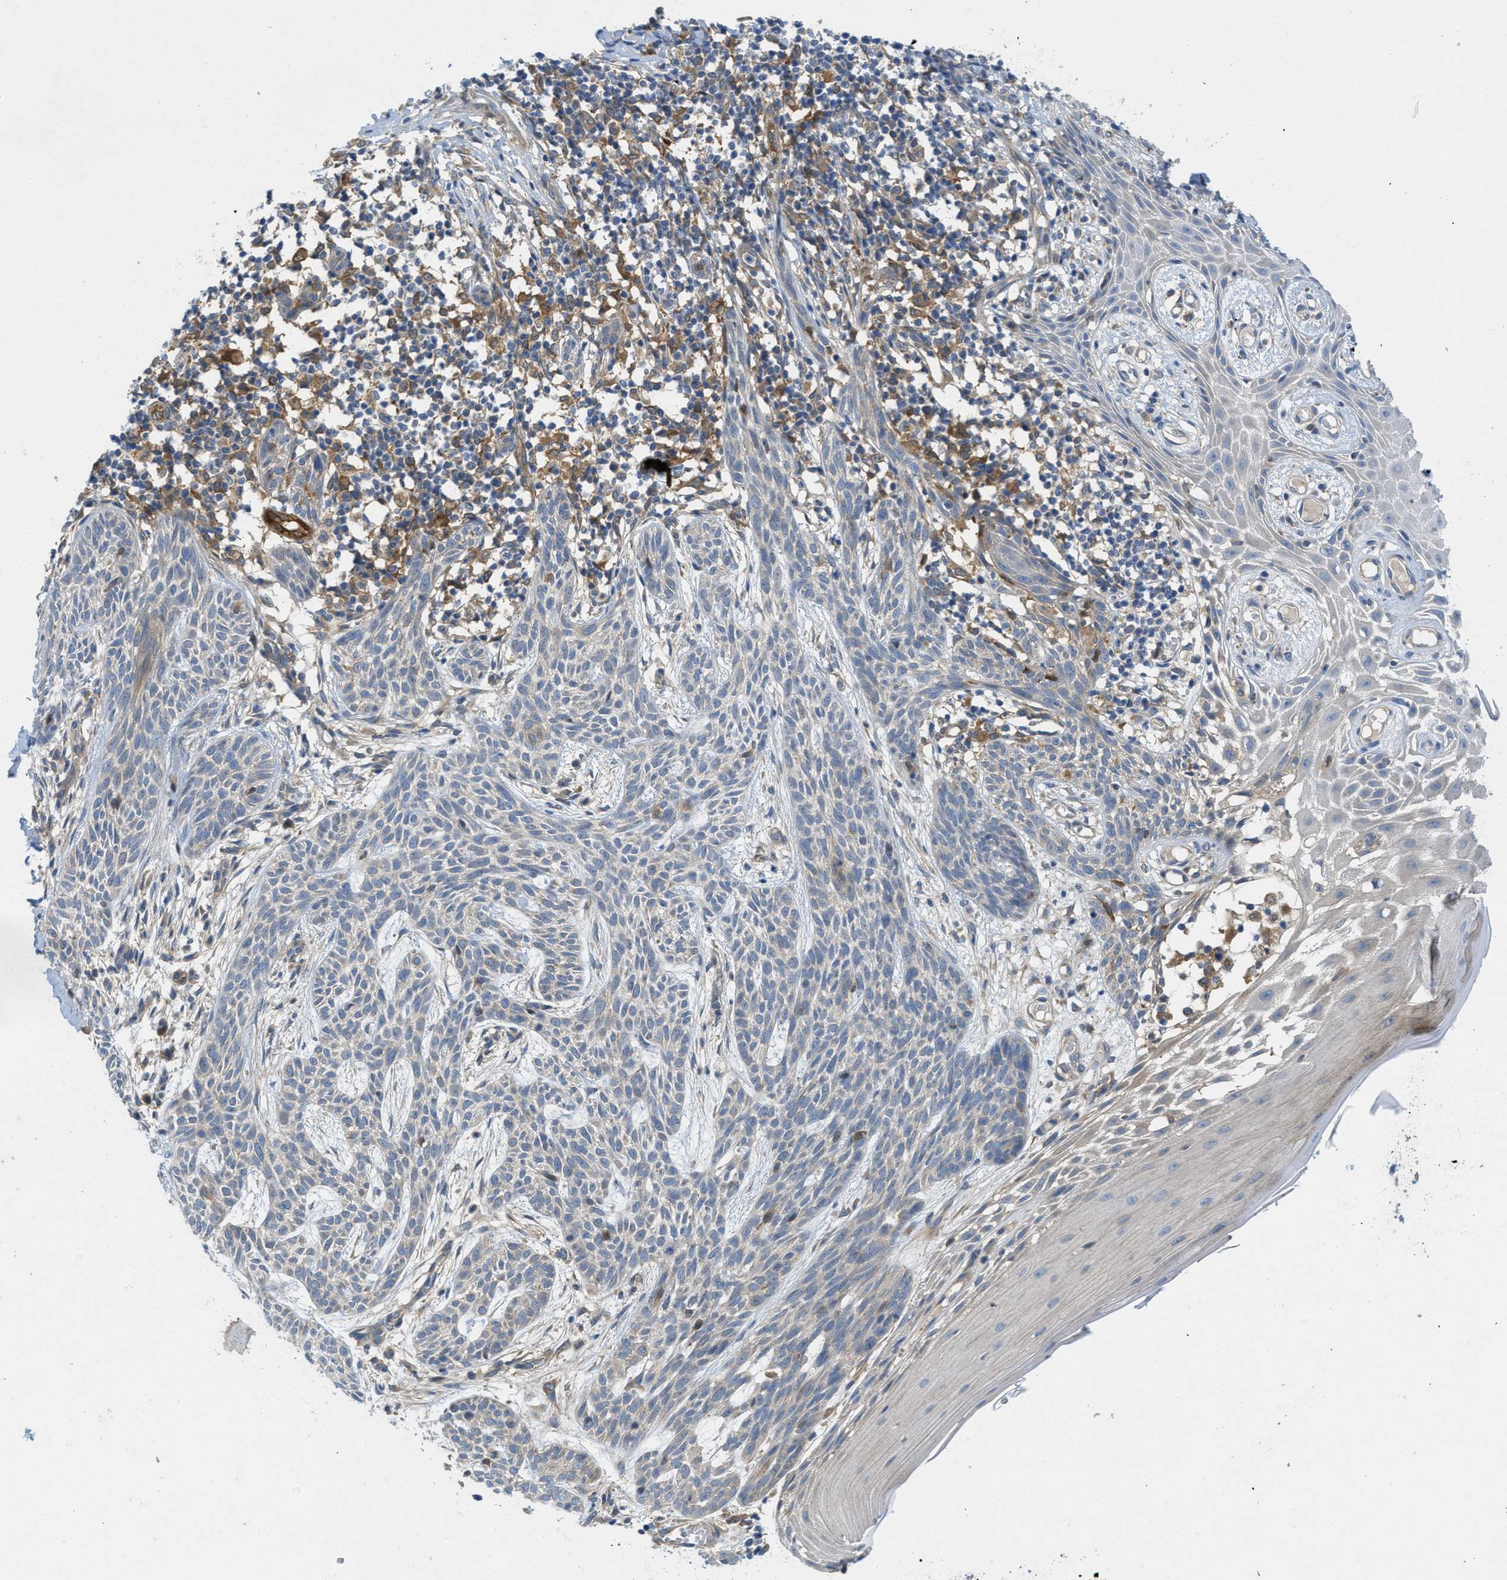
{"staining": {"intensity": "moderate", "quantity": "25%-75%", "location": "cytoplasmic/membranous"}, "tissue": "skin cancer", "cell_type": "Tumor cells", "image_type": "cancer", "snomed": [{"axis": "morphology", "description": "Basal cell carcinoma"}, {"axis": "topography", "description": "Skin"}], "caption": "Skin basal cell carcinoma stained with immunohistochemistry shows moderate cytoplasmic/membranous positivity in approximately 25%-75% of tumor cells. (Brightfield microscopy of DAB IHC at high magnification).", "gene": "RIPK2", "patient": {"sex": "female", "age": 59}}